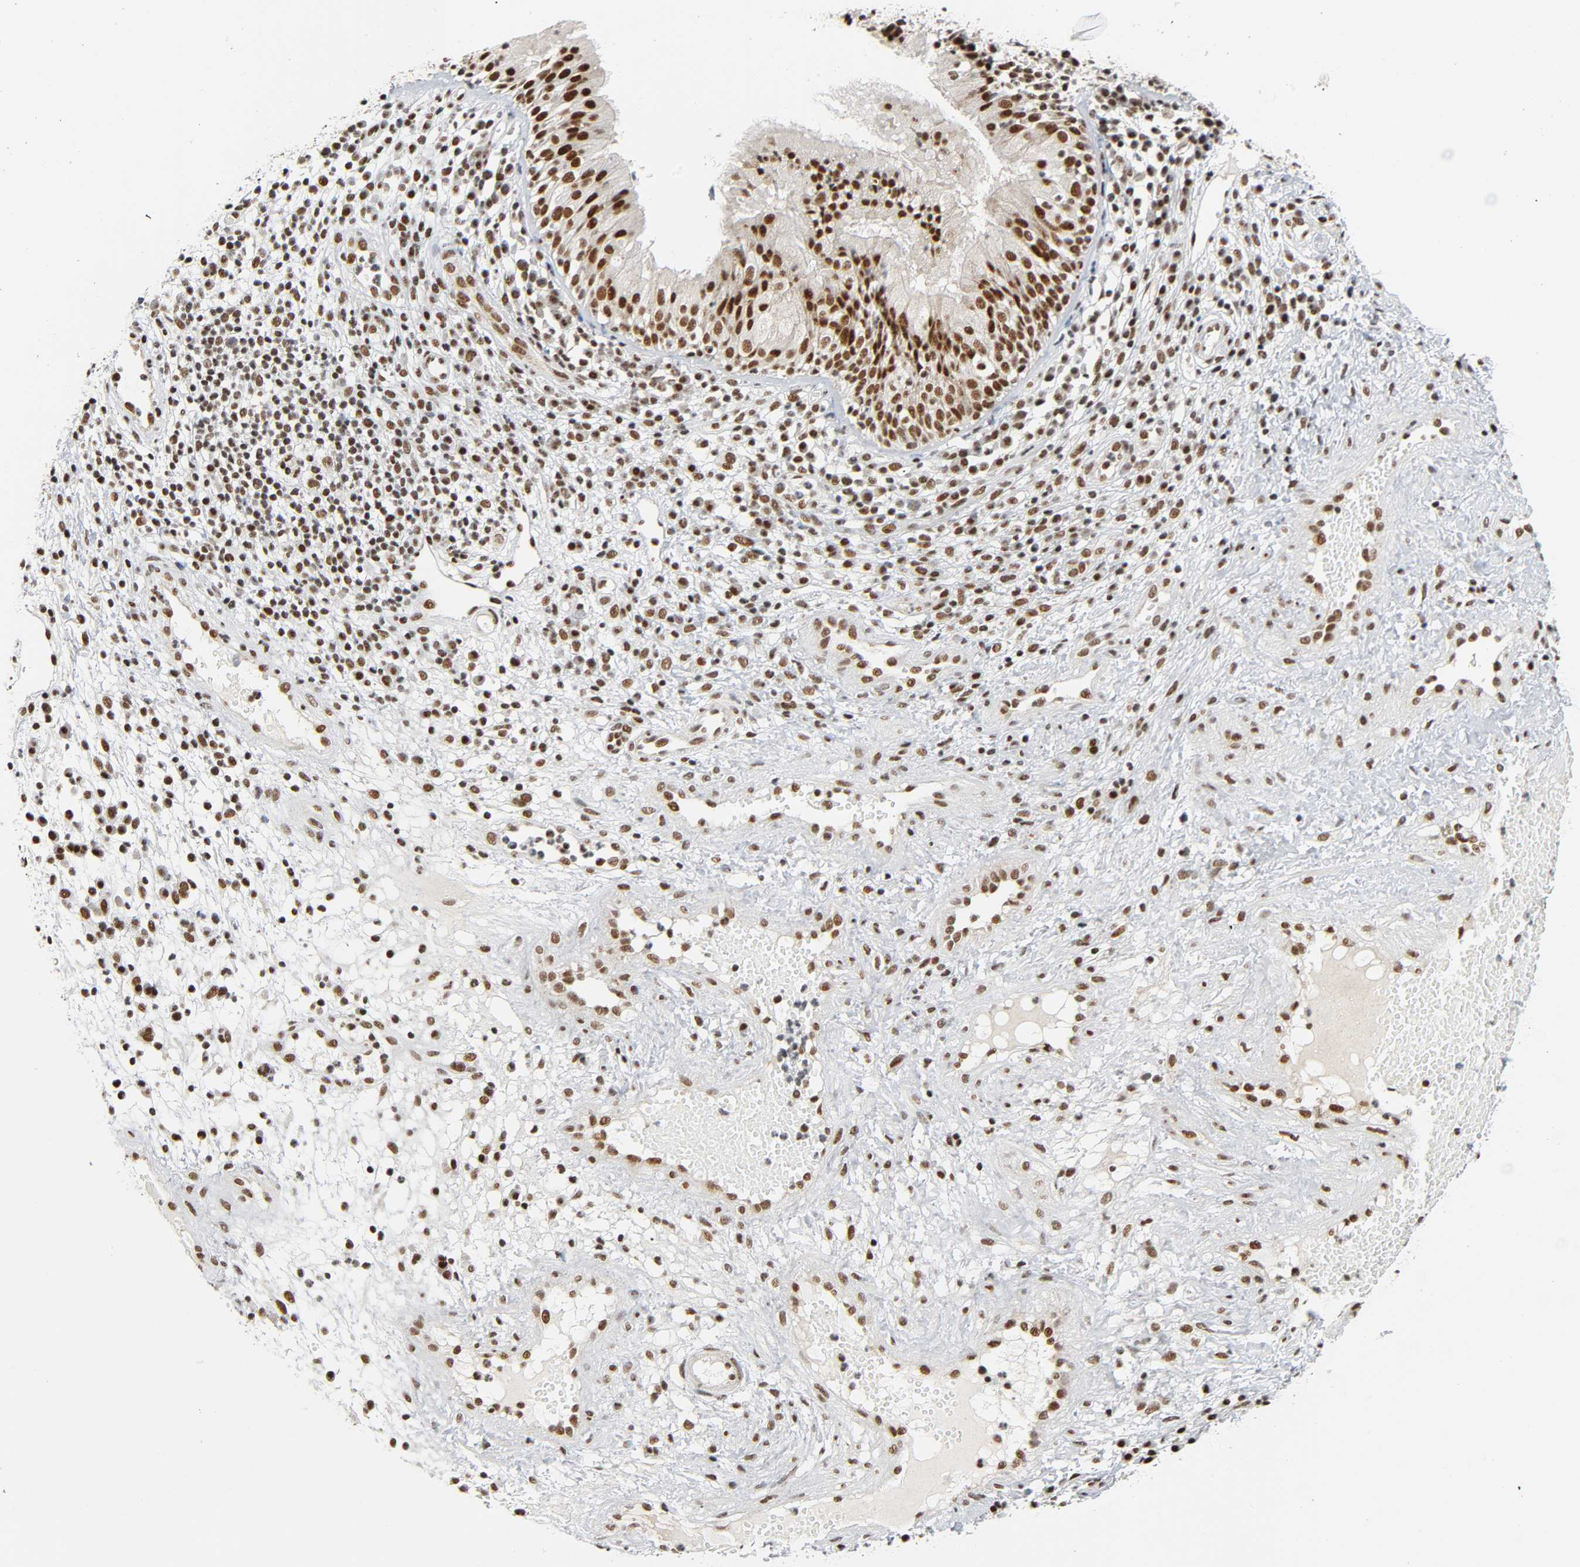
{"staining": {"intensity": "strong", "quantity": ">75%", "location": "nuclear"}, "tissue": "nasopharynx", "cell_type": "Respiratory epithelial cells", "image_type": "normal", "snomed": [{"axis": "morphology", "description": "Normal tissue, NOS"}, {"axis": "morphology", "description": "Inflammation, NOS"}, {"axis": "morphology", "description": "Malignant melanoma, Metastatic site"}, {"axis": "topography", "description": "Nasopharynx"}], "caption": "A photomicrograph of nasopharynx stained for a protein displays strong nuclear brown staining in respiratory epithelial cells.", "gene": "CDK9", "patient": {"sex": "female", "age": 55}}